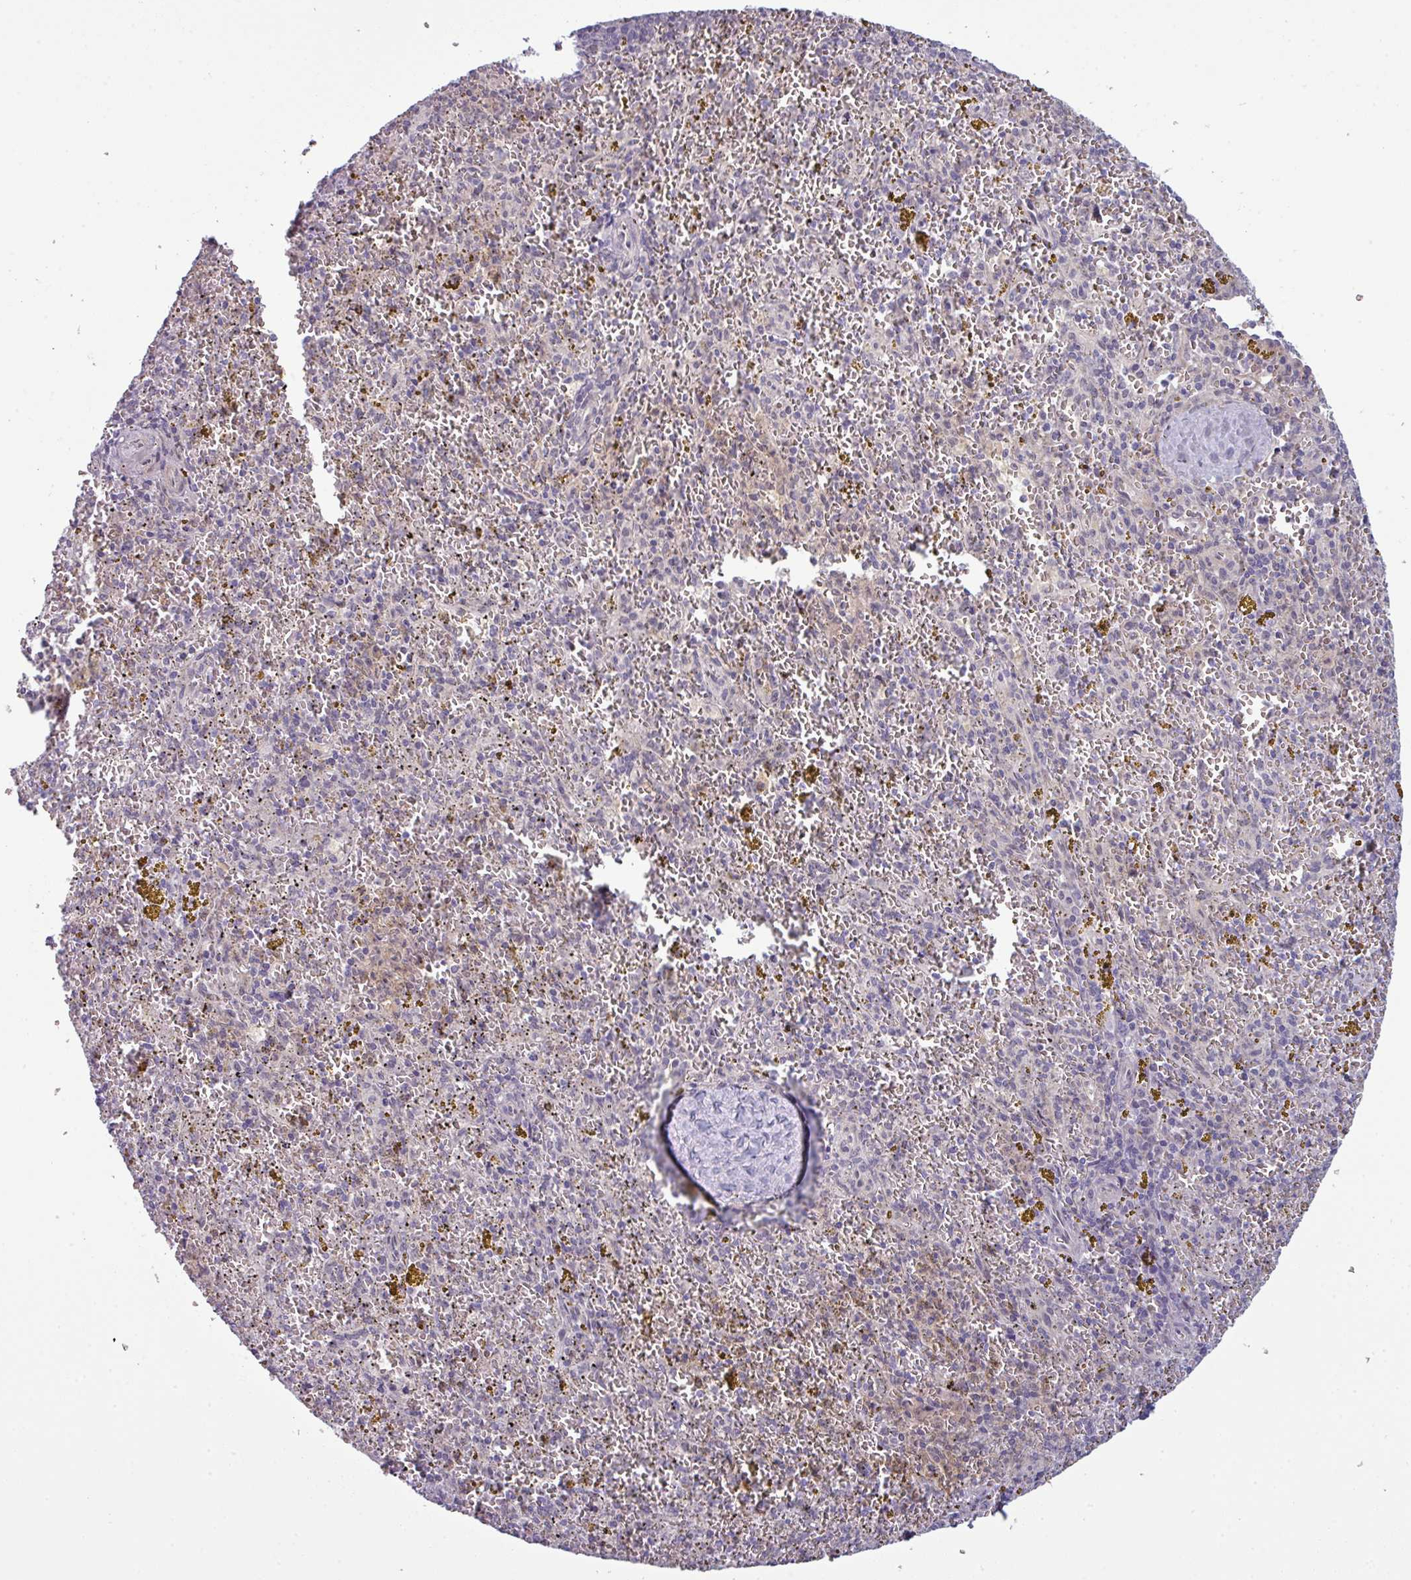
{"staining": {"intensity": "negative", "quantity": "none", "location": "none"}, "tissue": "spleen", "cell_type": "Cells in red pulp", "image_type": "normal", "snomed": [{"axis": "morphology", "description": "Normal tissue, NOS"}, {"axis": "topography", "description": "Spleen"}], "caption": "Immunohistochemistry histopathology image of benign spleen: spleen stained with DAB reveals no significant protein staining in cells in red pulp.", "gene": "PRAMEF12", "patient": {"sex": "male", "age": 57}}